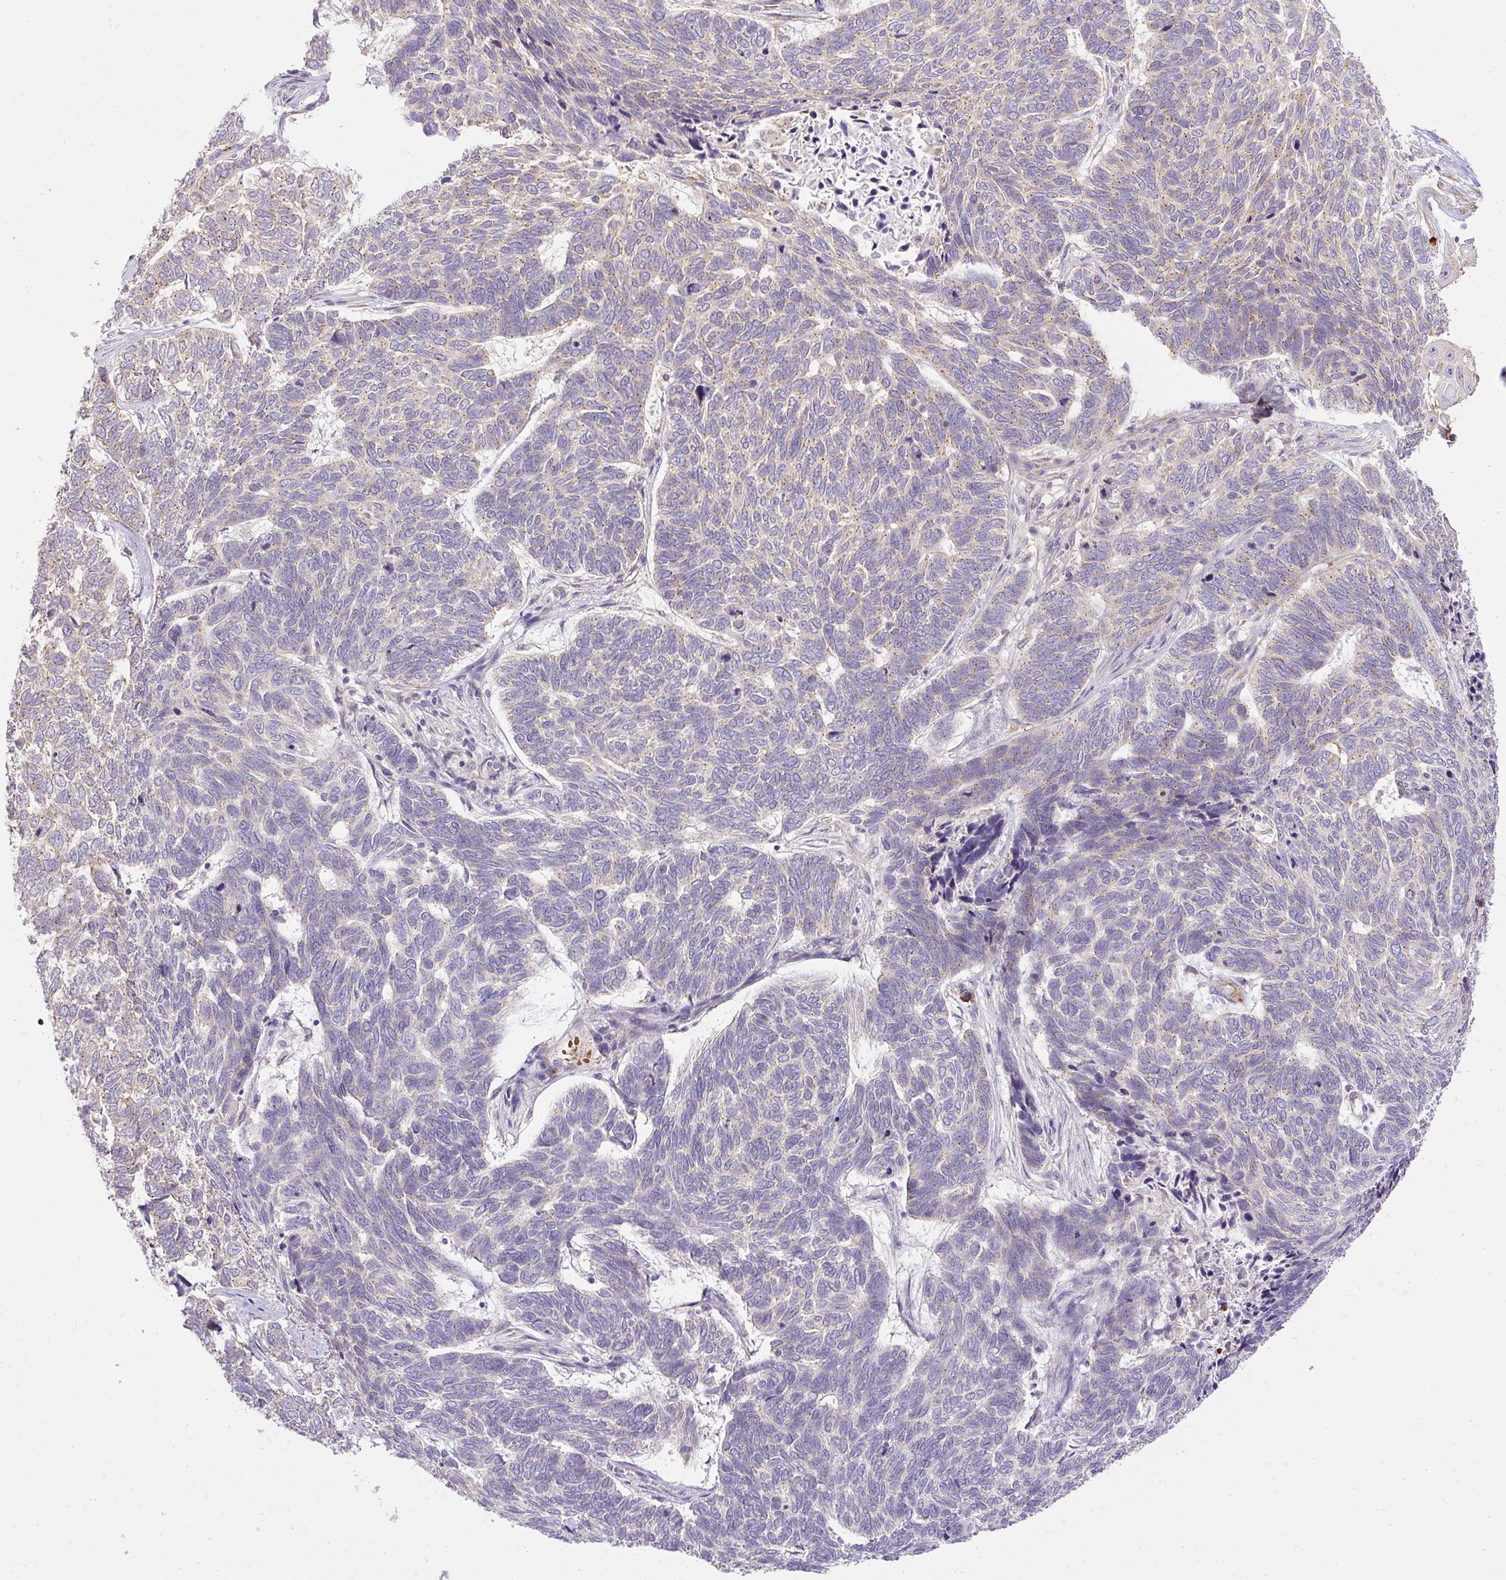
{"staining": {"intensity": "negative", "quantity": "none", "location": "none"}, "tissue": "skin cancer", "cell_type": "Tumor cells", "image_type": "cancer", "snomed": [{"axis": "morphology", "description": "Basal cell carcinoma"}, {"axis": "topography", "description": "Skin"}], "caption": "High magnification brightfield microscopy of skin cancer stained with DAB (brown) and counterstained with hematoxylin (blue): tumor cells show no significant positivity.", "gene": "SMC4", "patient": {"sex": "female", "age": 65}}